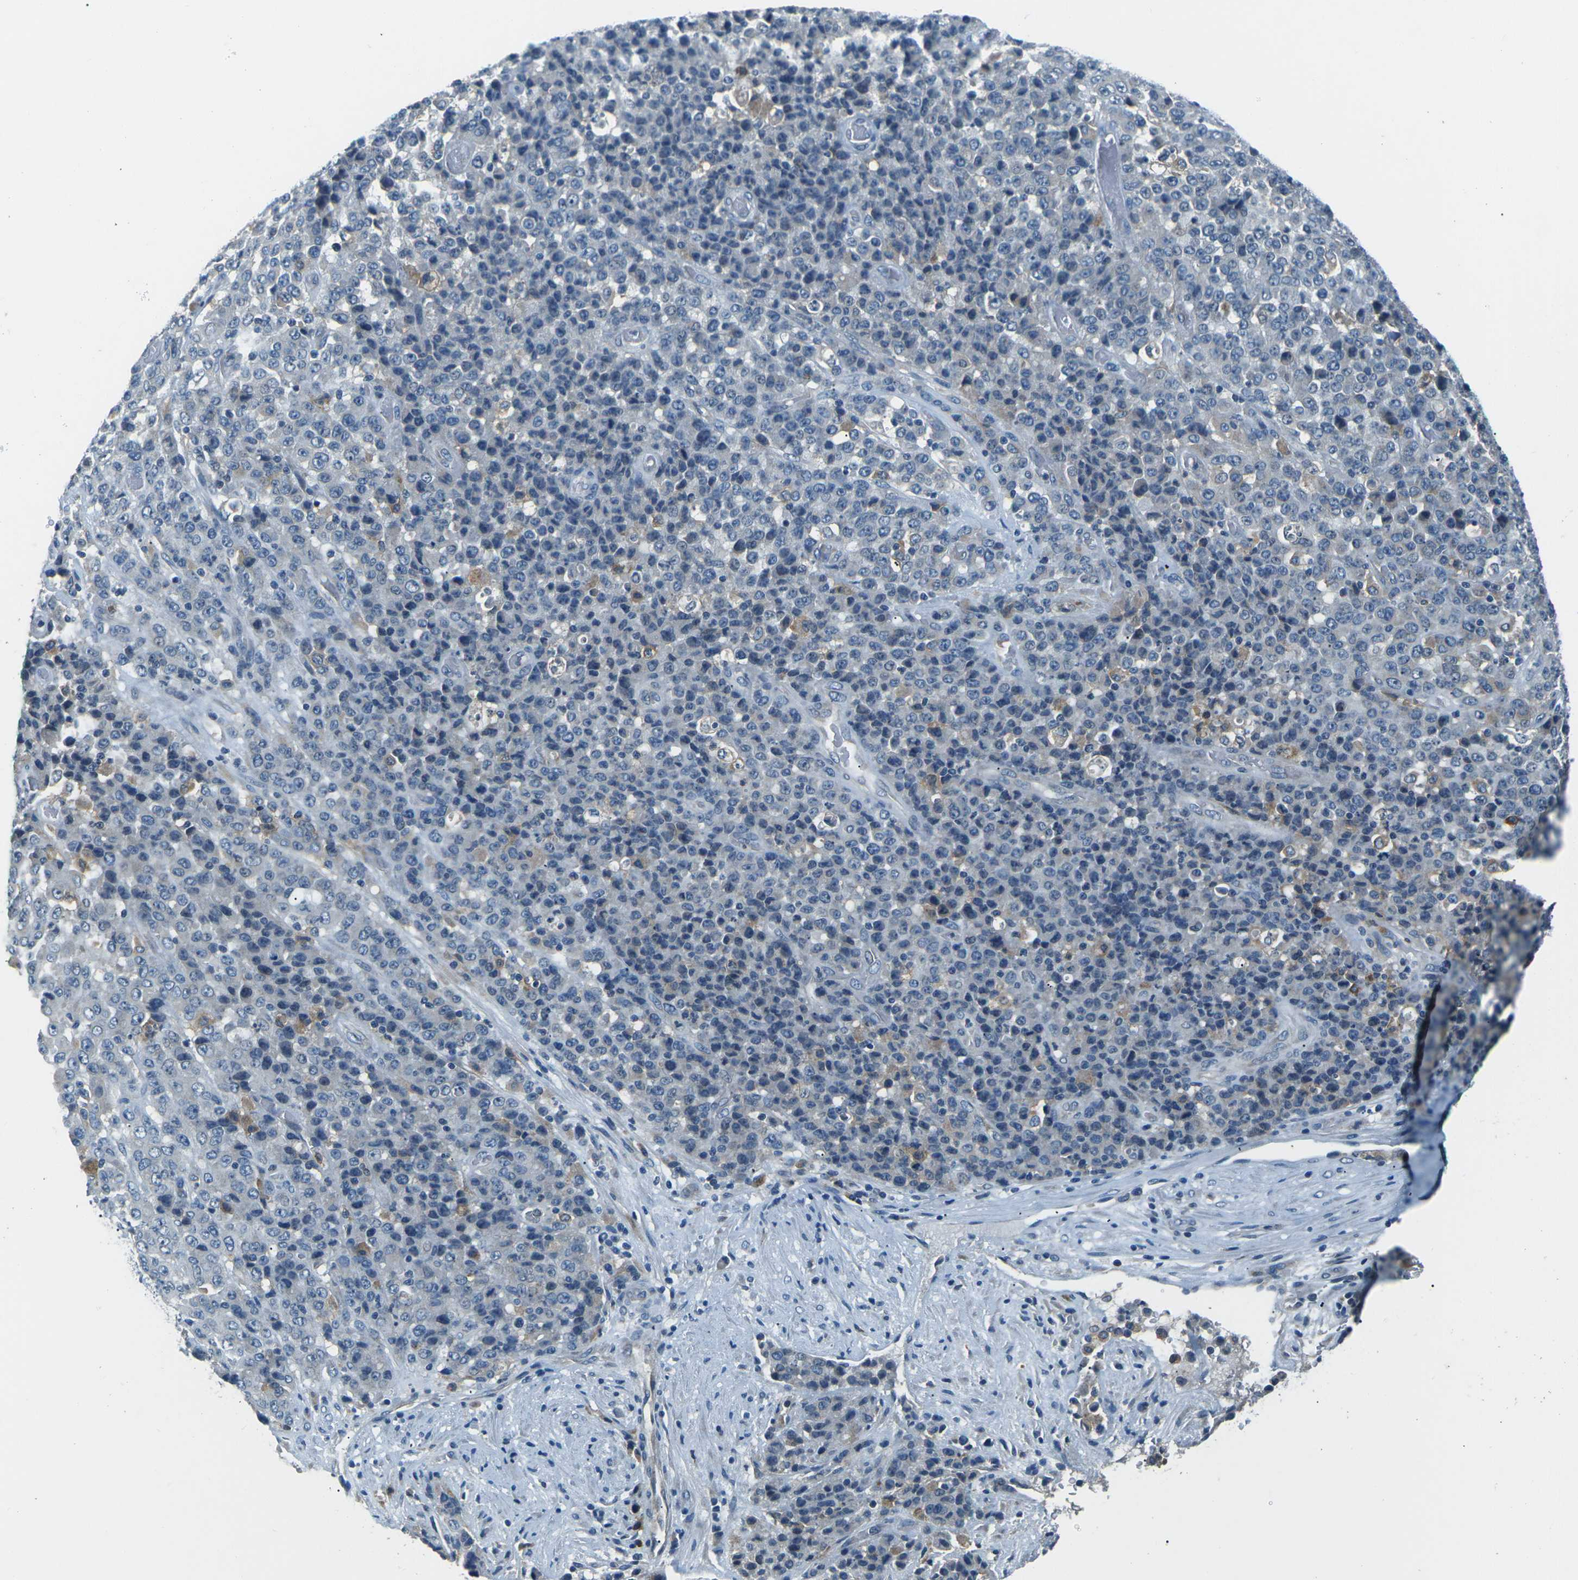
{"staining": {"intensity": "negative", "quantity": "none", "location": "none"}, "tissue": "stomach cancer", "cell_type": "Tumor cells", "image_type": "cancer", "snomed": [{"axis": "morphology", "description": "Adenocarcinoma, NOS"}, {"axis": "topography", "description": "Stomach"}], "caption": "Immunohistochemistry of adenocarcinoma (stomach) exhibits no positivity in tumor cells.", "gene": "CD1D", "patient": {"sex": "female", "age": 73}}